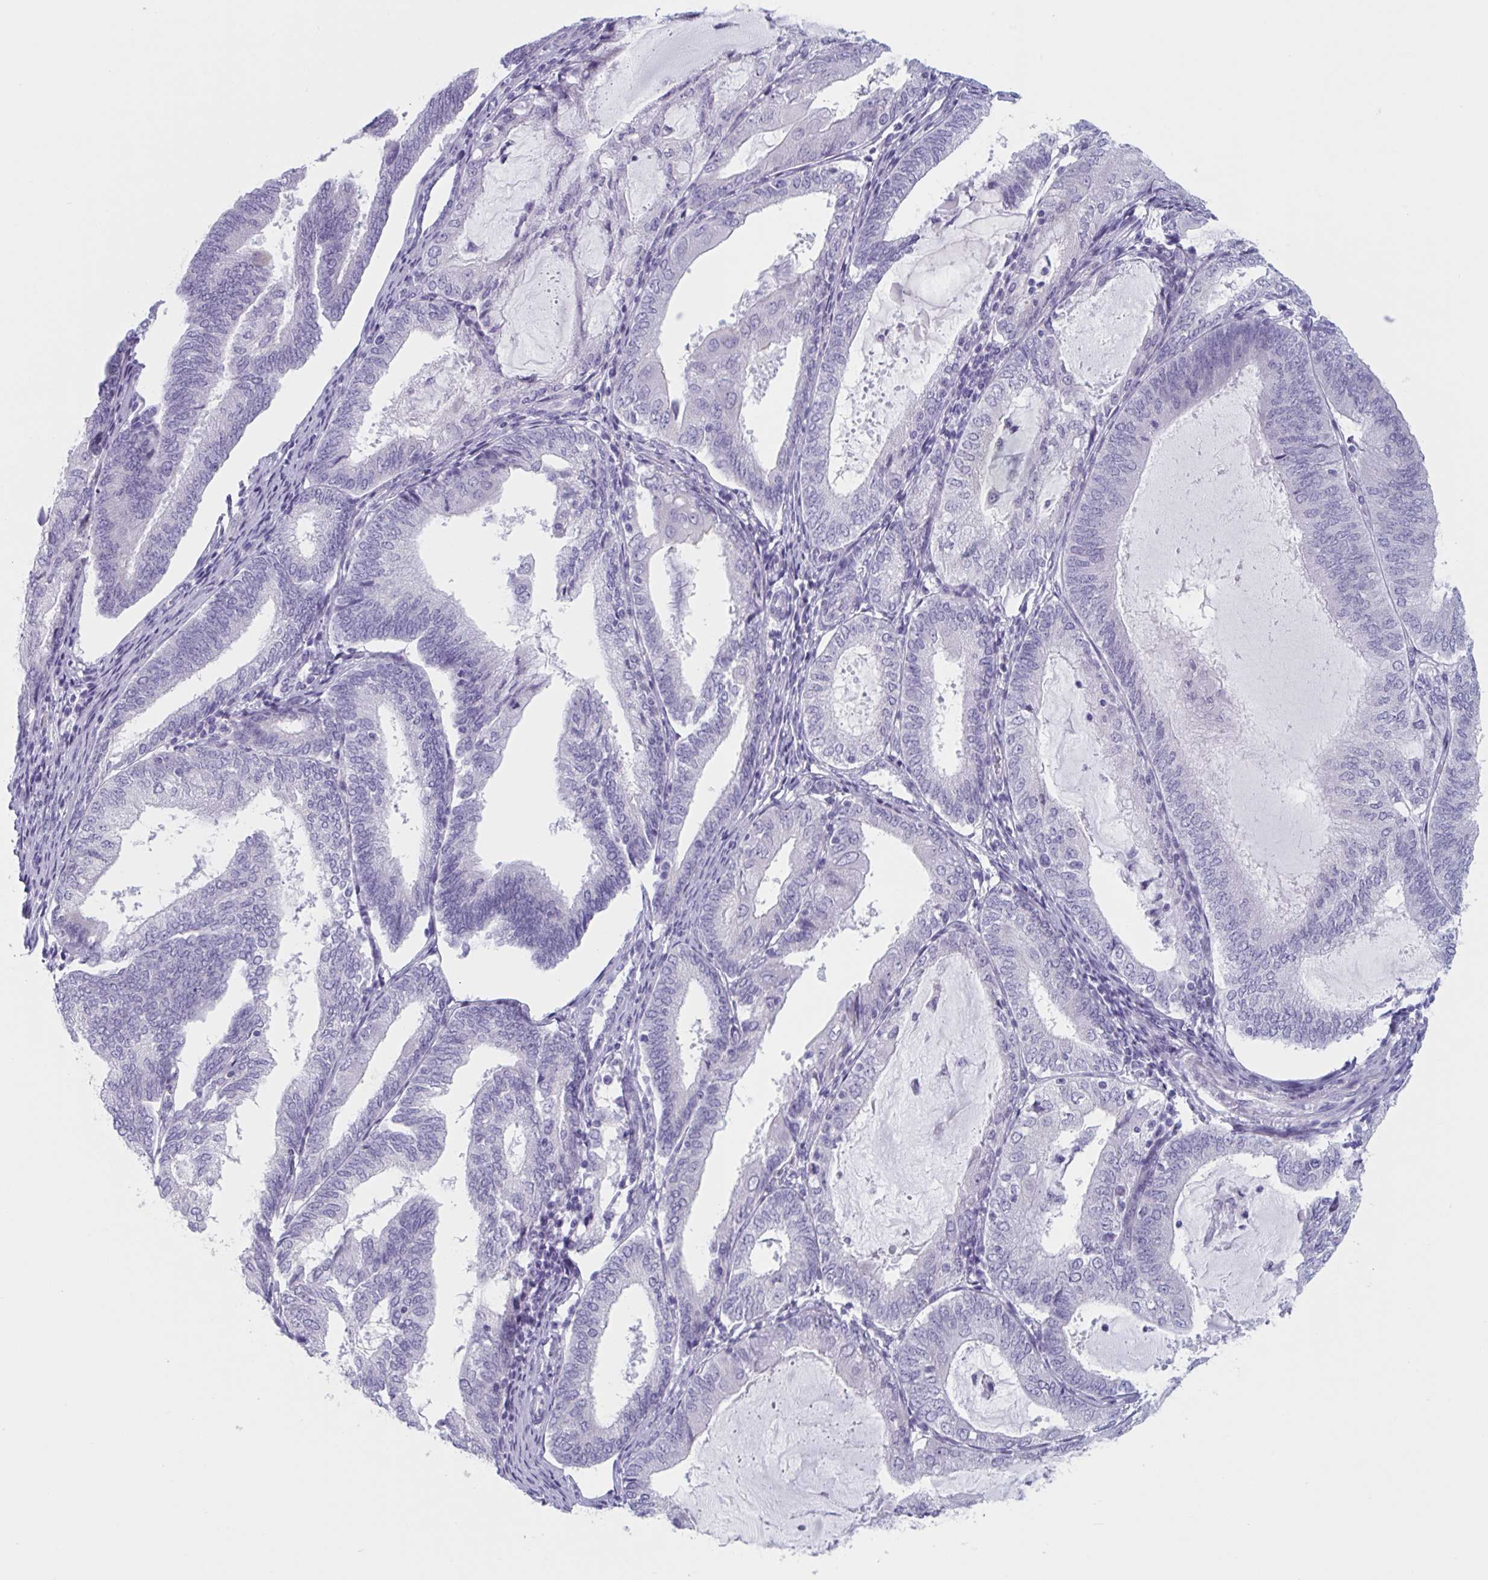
{"staining": {"intensity": "negative", "quantity": "none", "location": "none"}, "tissue": "endometrial cancer", "cell_type": "Tumor cells", "image_type": "cancer", "snomed": [{"axis": "morphology", "description": "Adenocarcinoma, NOS"}, {"axis": "topography", "description": "Endometrium"}], "caption": "The image shows no staining of tumor cells in adenocarcinoma (endometrial).", "gene": "HSD11B2", "patient": {"sex": "female", "age": 81}}